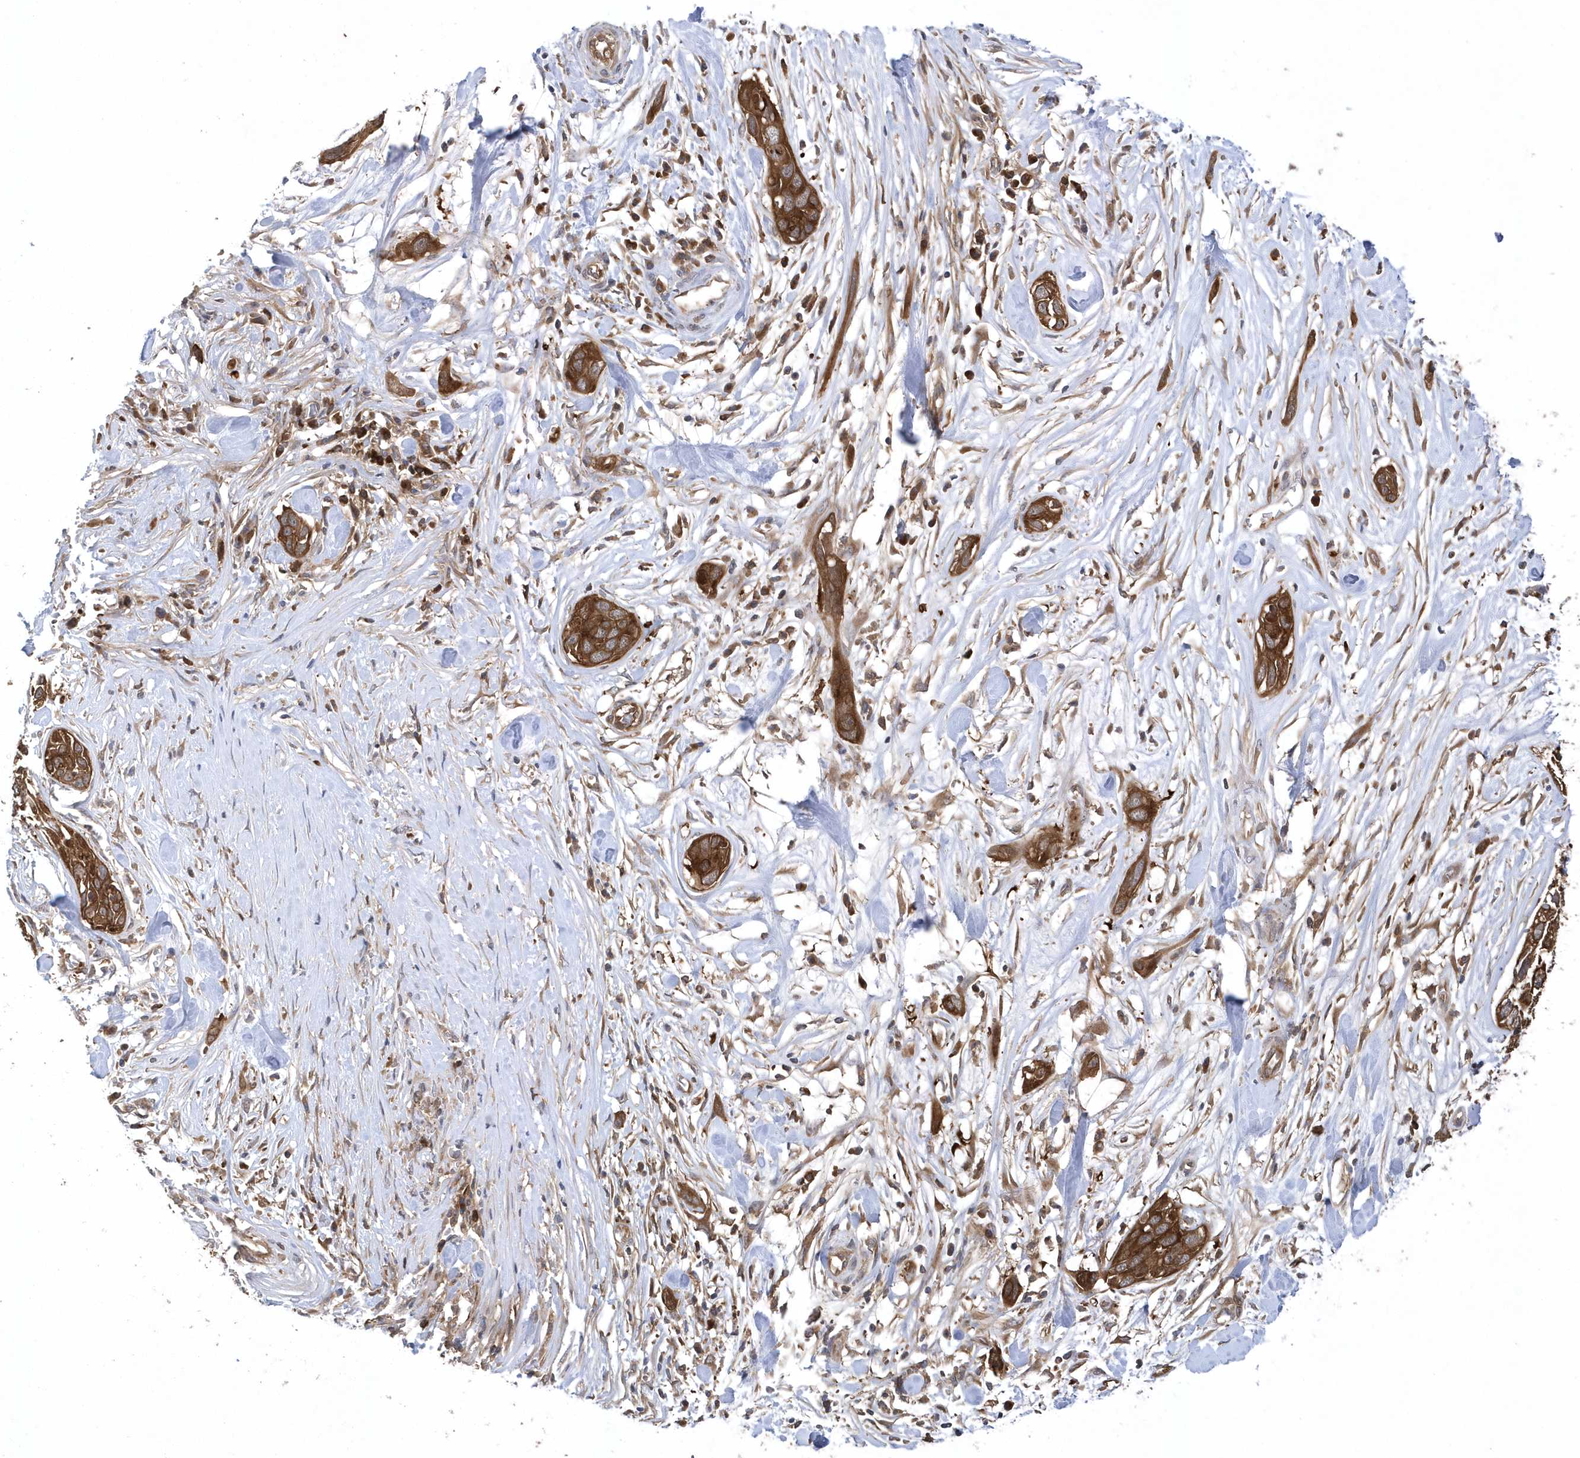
{"staining": {"intensity": "moderate", "quantity": ">75%", "location": "cytoplasmic/membranous"}, "tissue": "pancreatic cancer", "cell_type": "Tumor cells", "image_type": "cancer", "snomed": [{"axis": "morphology", "description": "Adenocarcinoma, NOS"}, {"axis": "topography", "description": "Pancreas"}], "caption": "Pancreatic adenocarcinoma stained with a protein marker shows moderate staining in tumor cells.", "gene": "PAICS", "patient": {"sex": "female", "age": 60}}